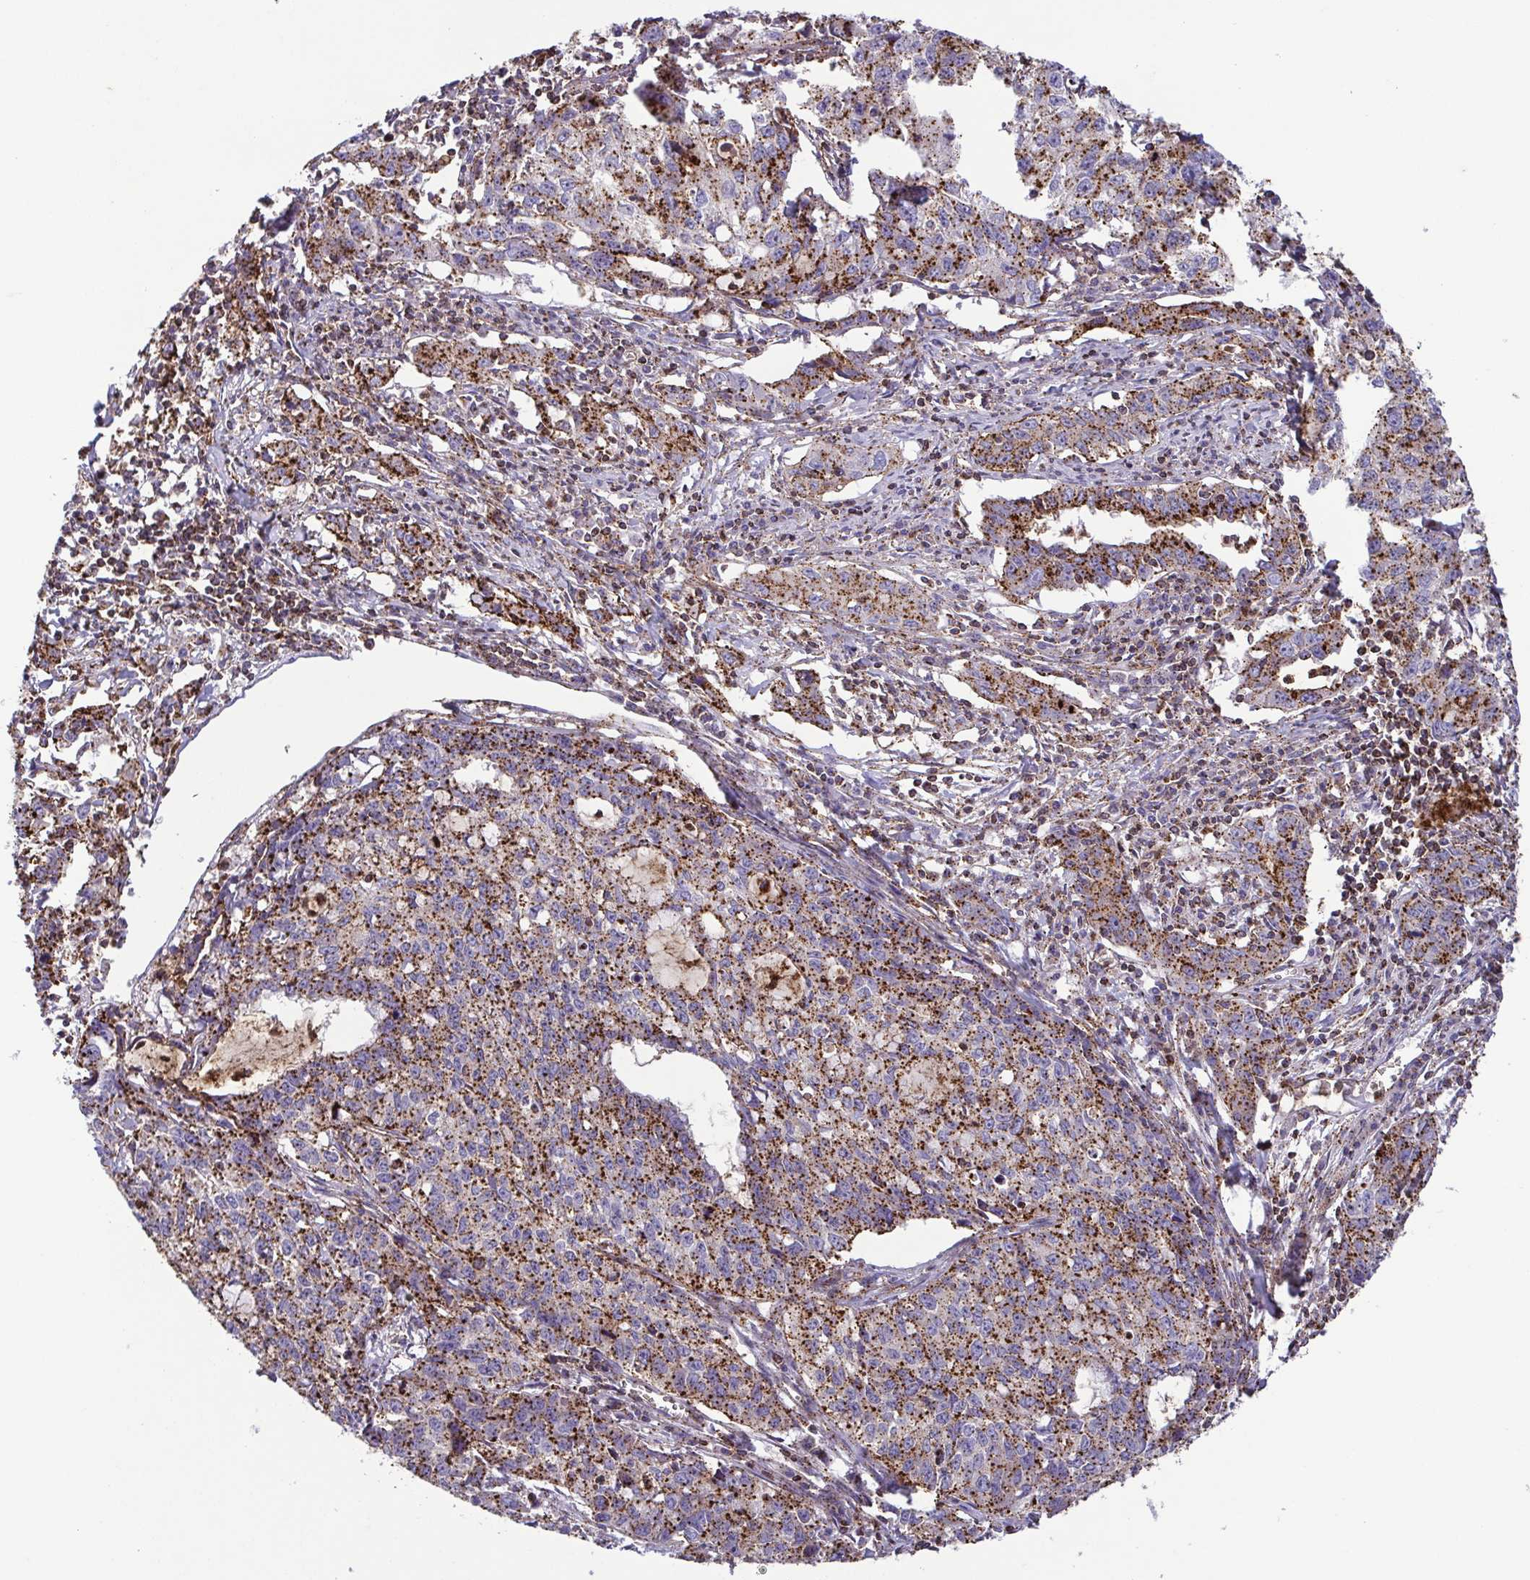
{"staining": {"intensity": "moderate", "quantity": ">75%", "location": "cytoplasmic/membranous"}, "tissue": "cervical cancer", "cell_type": "Tumor cells", "image_type": "cancer", "snomed": [{"axis": "morphology", "description": "Squamous cell carcinoma, NOS"}, {"axis": "topography", "description": "Cervix"}], "caption": "Immunohistochemical staining of human cervical squamous cell carcinoma demonstrates medium levels of moderate cytoplasmic/membranous expression in approximately >75% of tumor cells.", "gene": "CHMP1B", "patient": {"sex": "female", "age": 28}}